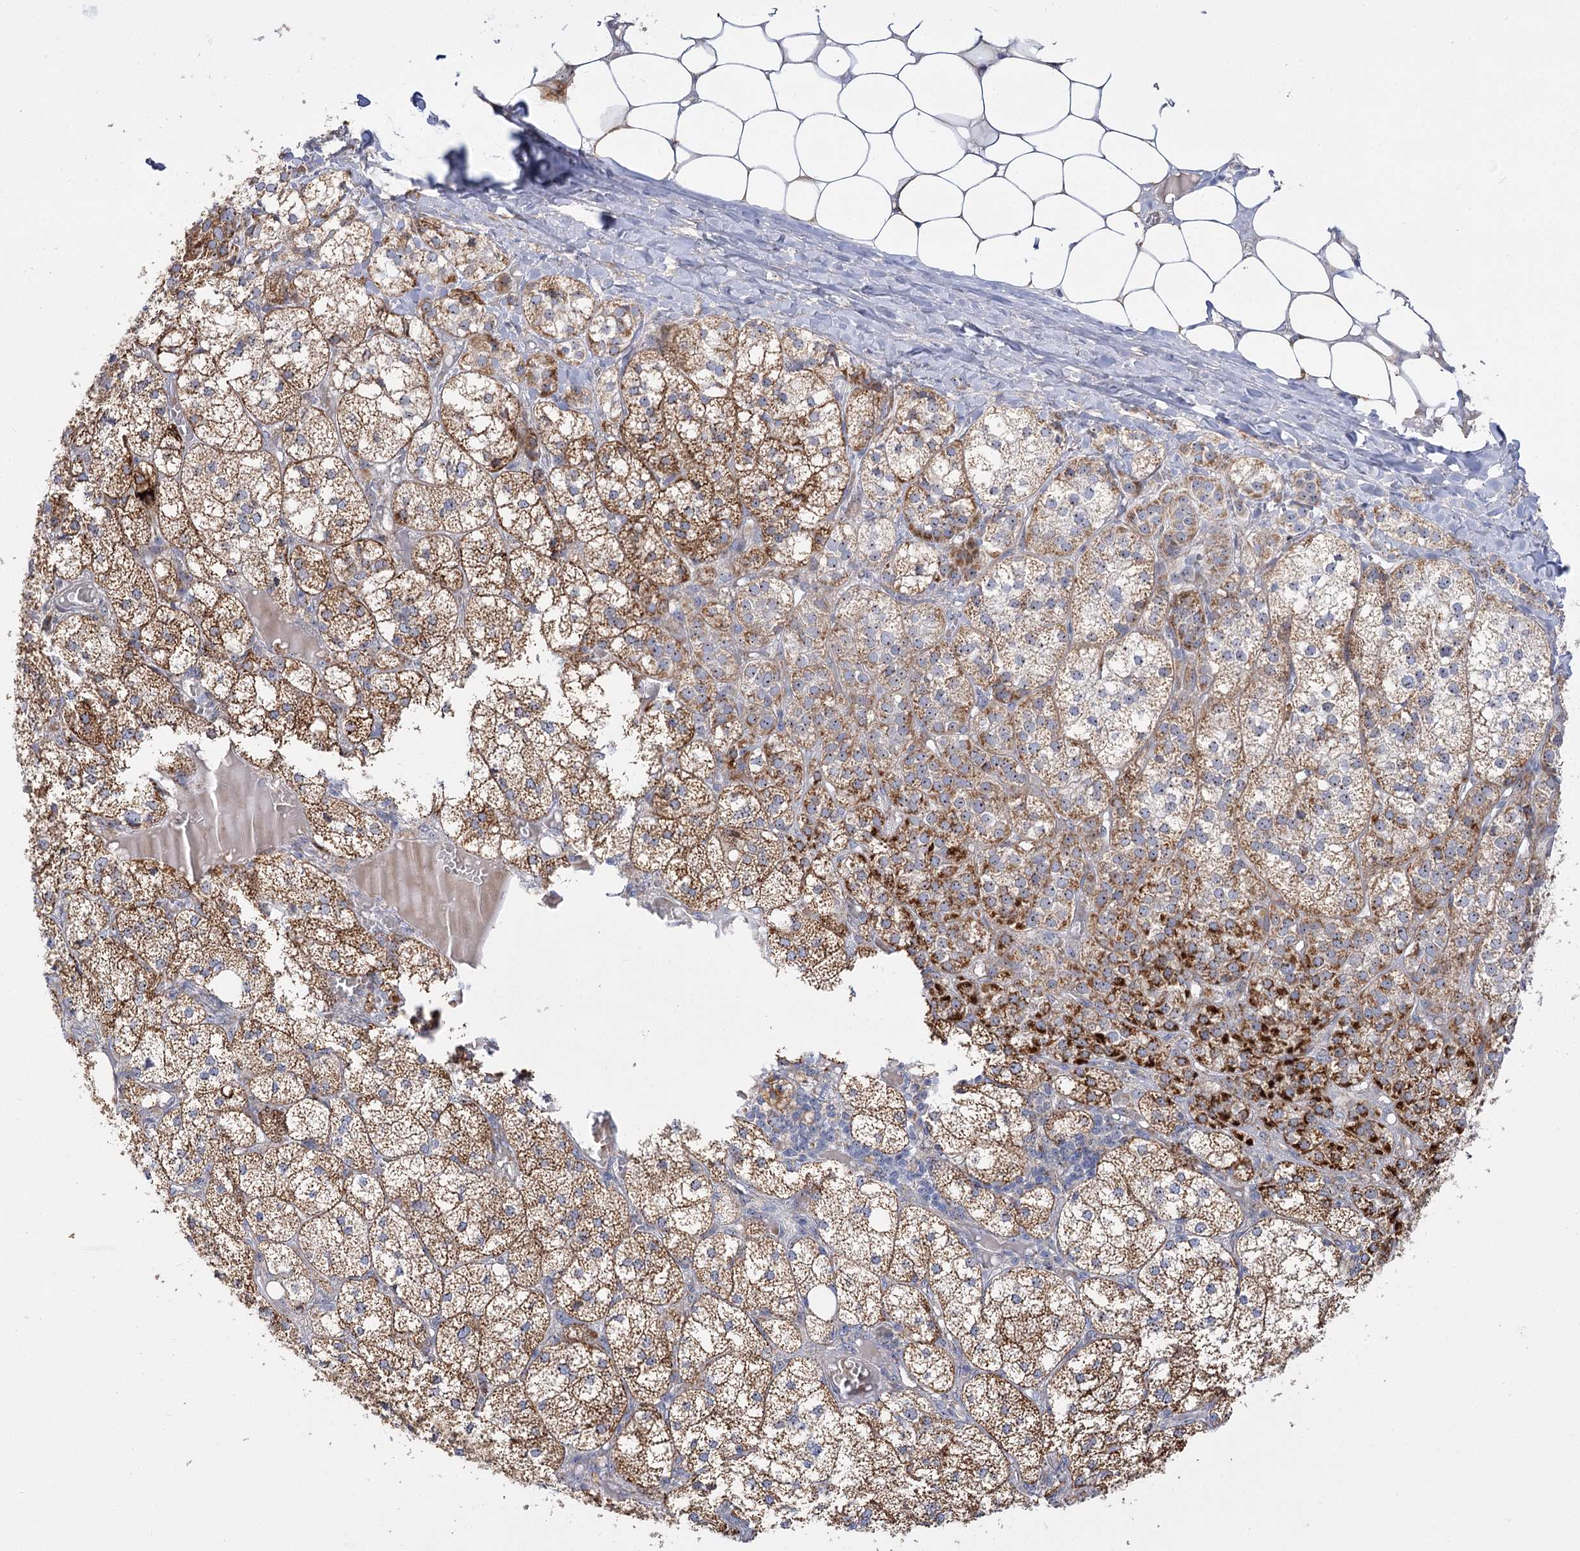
{"staining": {"intensity": "strong", "quantity": ">75%", "location": "cytoplasmic/membranous"}, "tissue": "adrenal gland", "cell_type": "Glandular cells", "image_type": "normal", "snomed": [{"axis": "morphology", "description": "Normal tissue, NOS"}, {"axis": "topography", "description": "Adrenal gland"}], "caption": "Protein staining reveals strong cytoplasmic/membranous positivity in approximately >75% of glandular cells in unremarkable adrenal gland. (Brightfield microscopy of DAB IHC at high magnification).", "gene": "SUOX", "patient": {"sex": "female", "age": 61}}